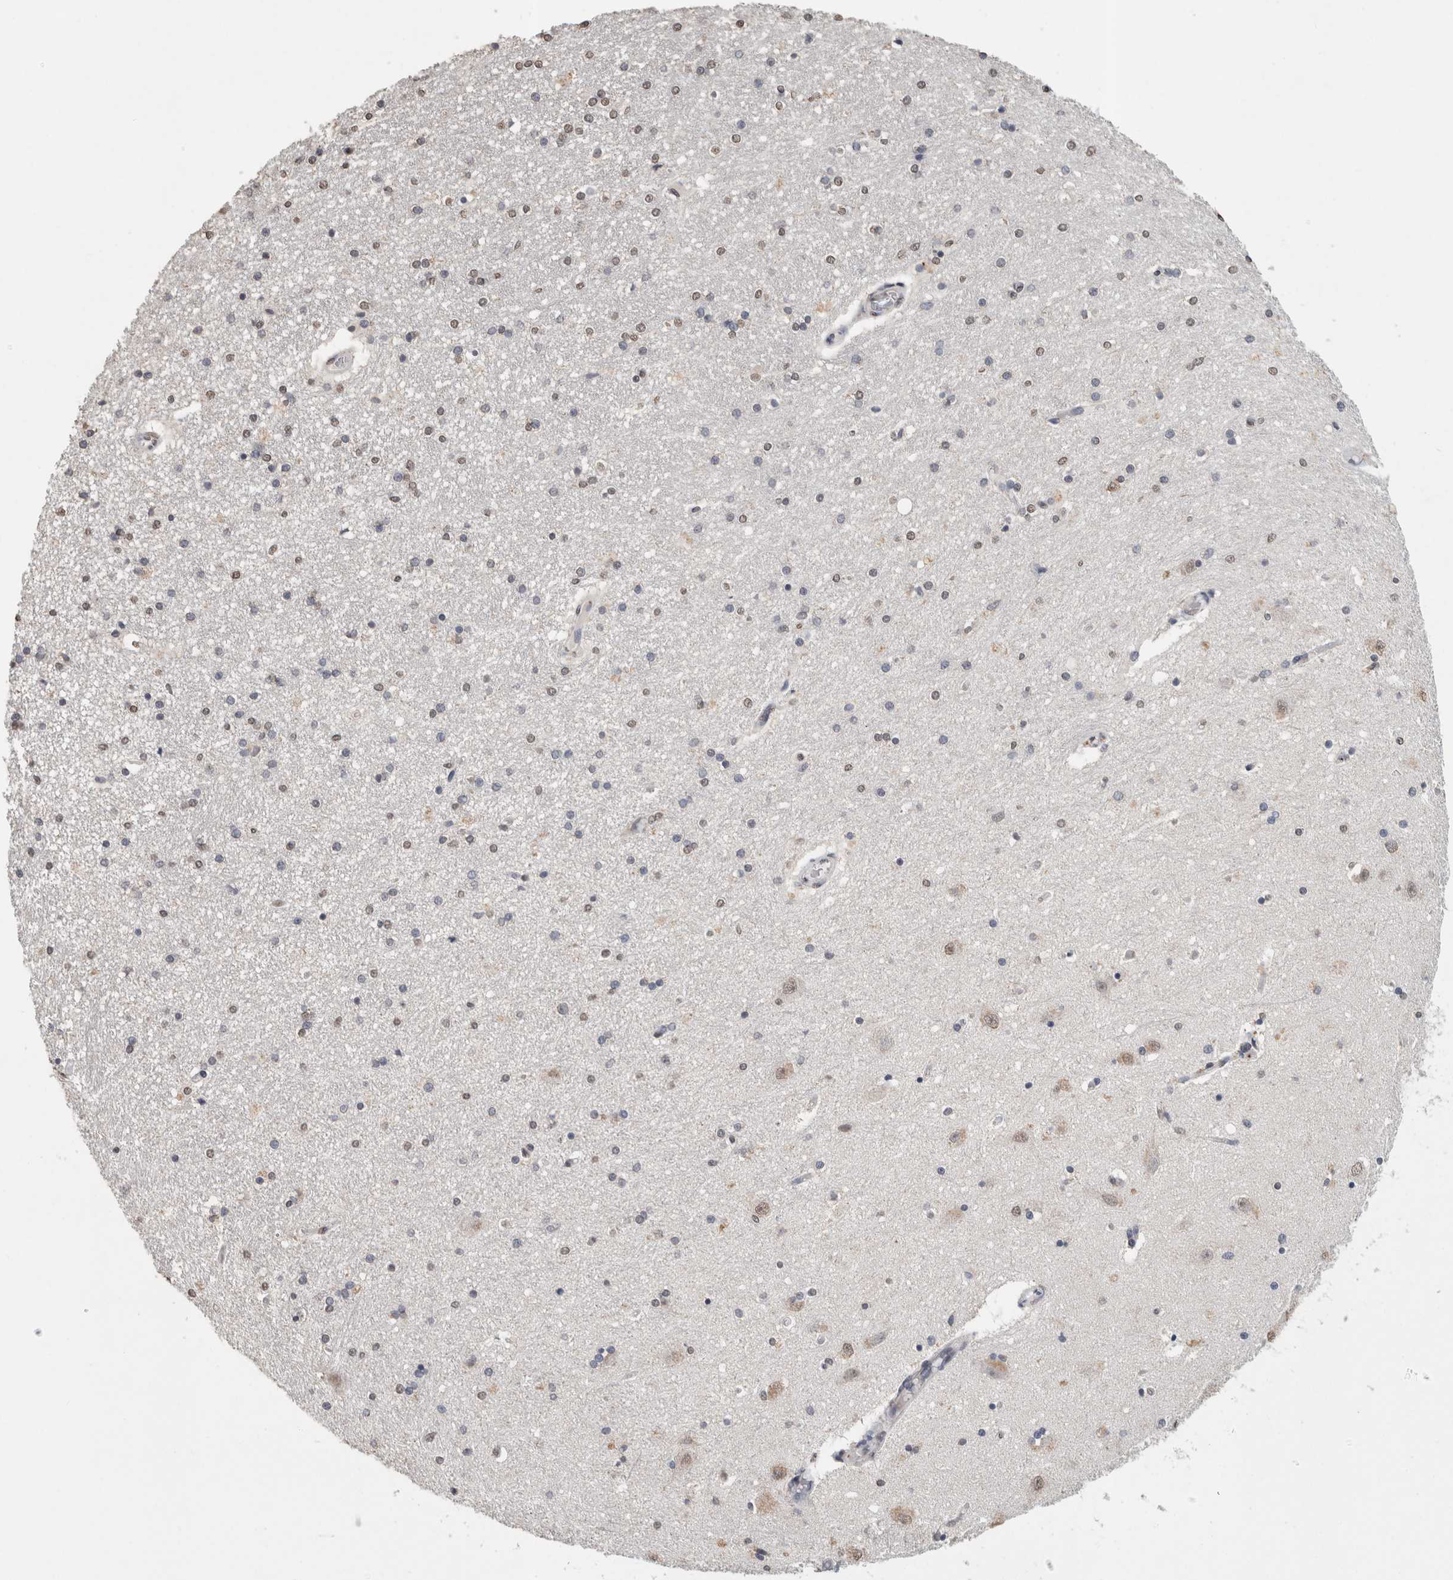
{"staining": {"intensity": "weak", "quantity": "25%-75%", "location": "nuclear"}, "tissue": "hippocampus", "cell_type": "Glial cells", "image_type": "normal", "snomed": [{"axis": "morphology", "description": "Normal tissue, NOS"}, {"axis": "topography", "description": "Hippocampus"}], "caption": "DAB (3,3'-diaminobenzidine) immunohistochemical staining of benign human hippocampus shows weak nuclear protein expression in approximately 25%-75% of glial cells. (DAB (3,3'-diaminobenzidine) IHC with brightfield microscopy, high magnification).", "gene": "LTBP1", "patient": {"sex": "female", "age": 54}}